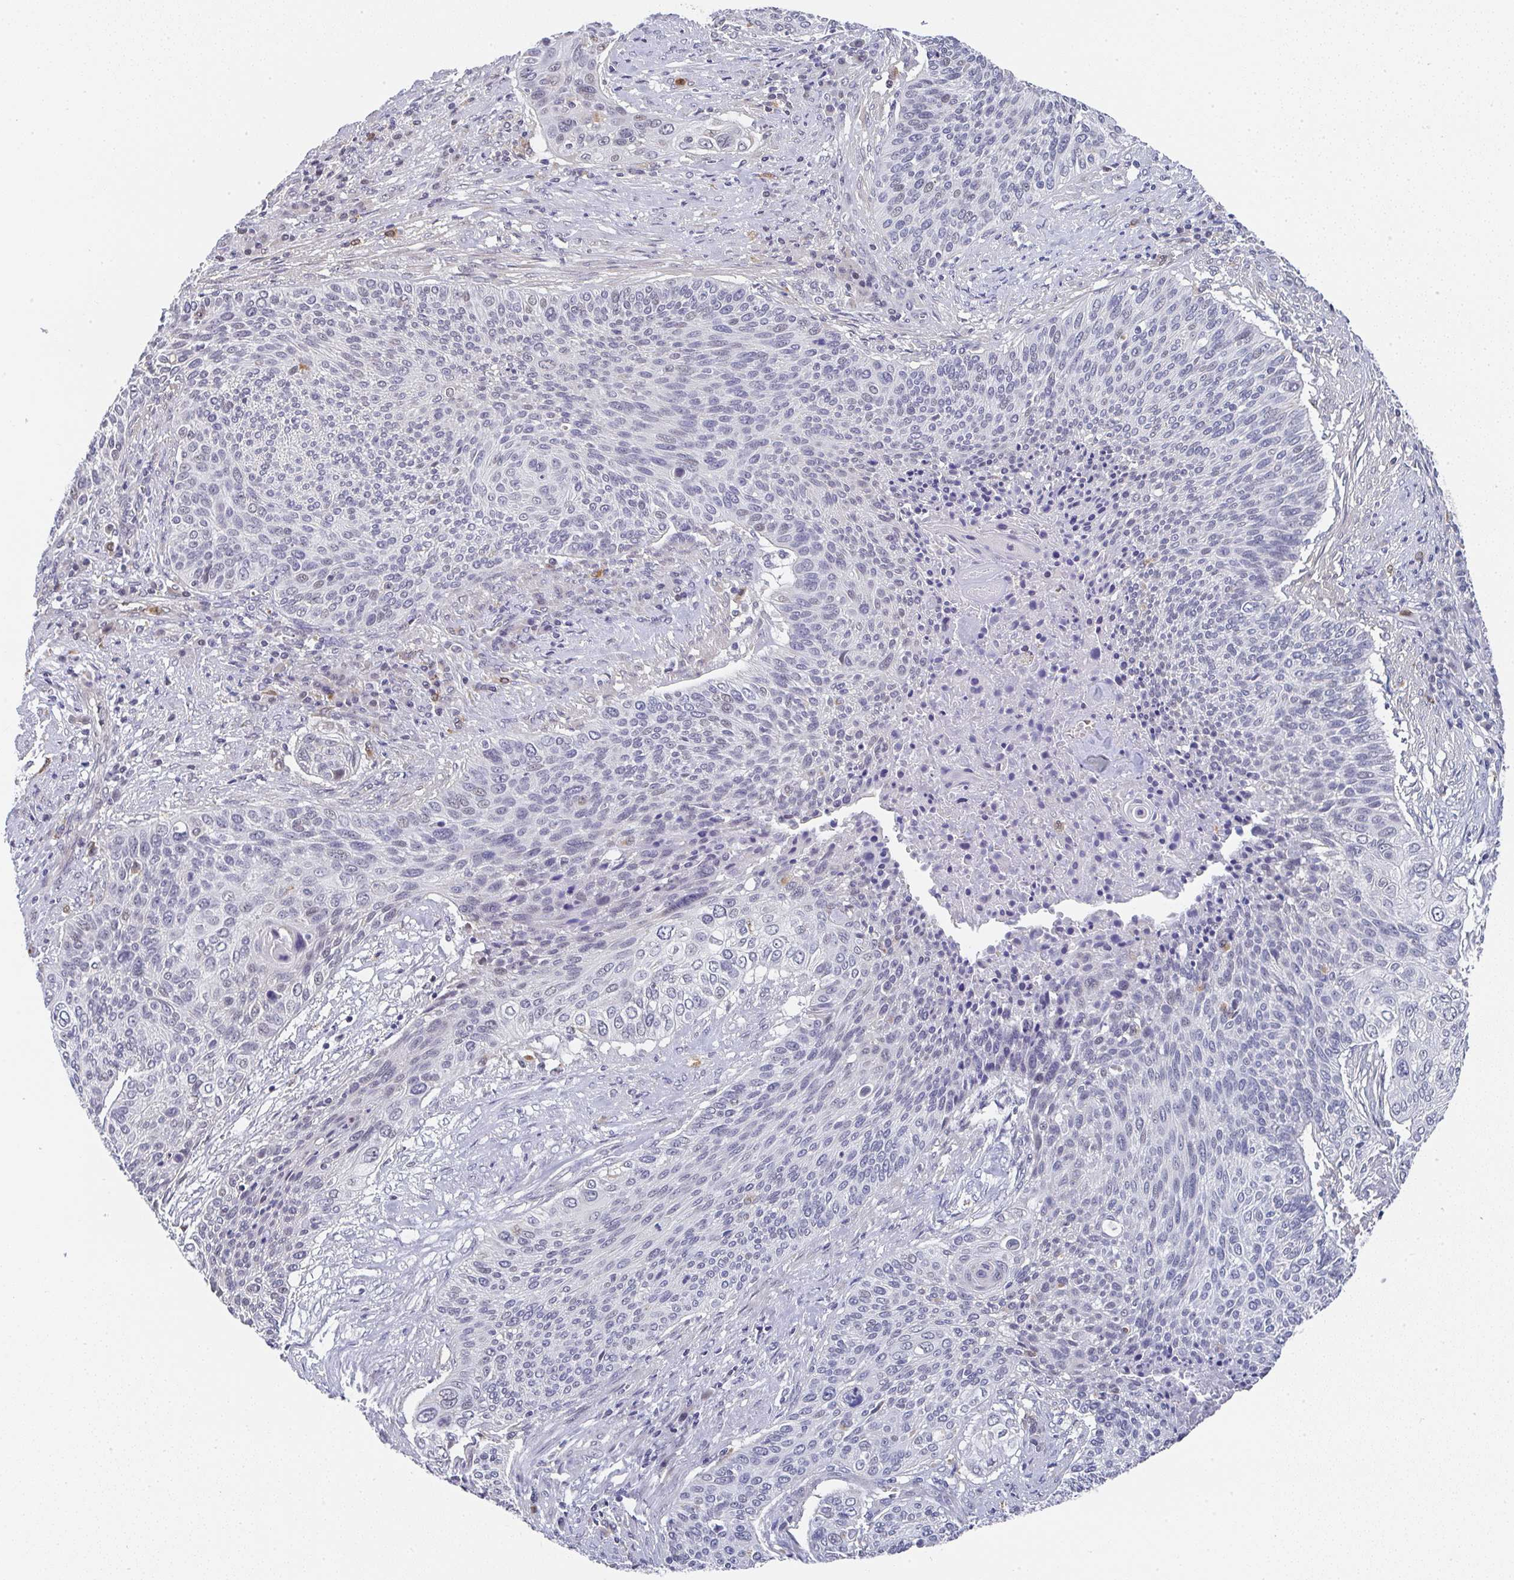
{"staining": {"intensity": "weak", "quantity": "<25%", "location": "nuclear"}, "tissue": "cervical cancer", "cell_type": "Tumor cells", "image_type": "cancer", "snomed": [{"axis": "morphology", "description": "Squamous cell carcinoma, NOS"}, {"axis": "topography", "description": "Cervix"}], "caption": "Human squamous cell carcinoma (cervical) stained for a protein using immunohistochemistry (IHC) reveals no positivity in tumor cells.", "gene": "NCF1", "patient": {"sex": "female", "age": 31}}